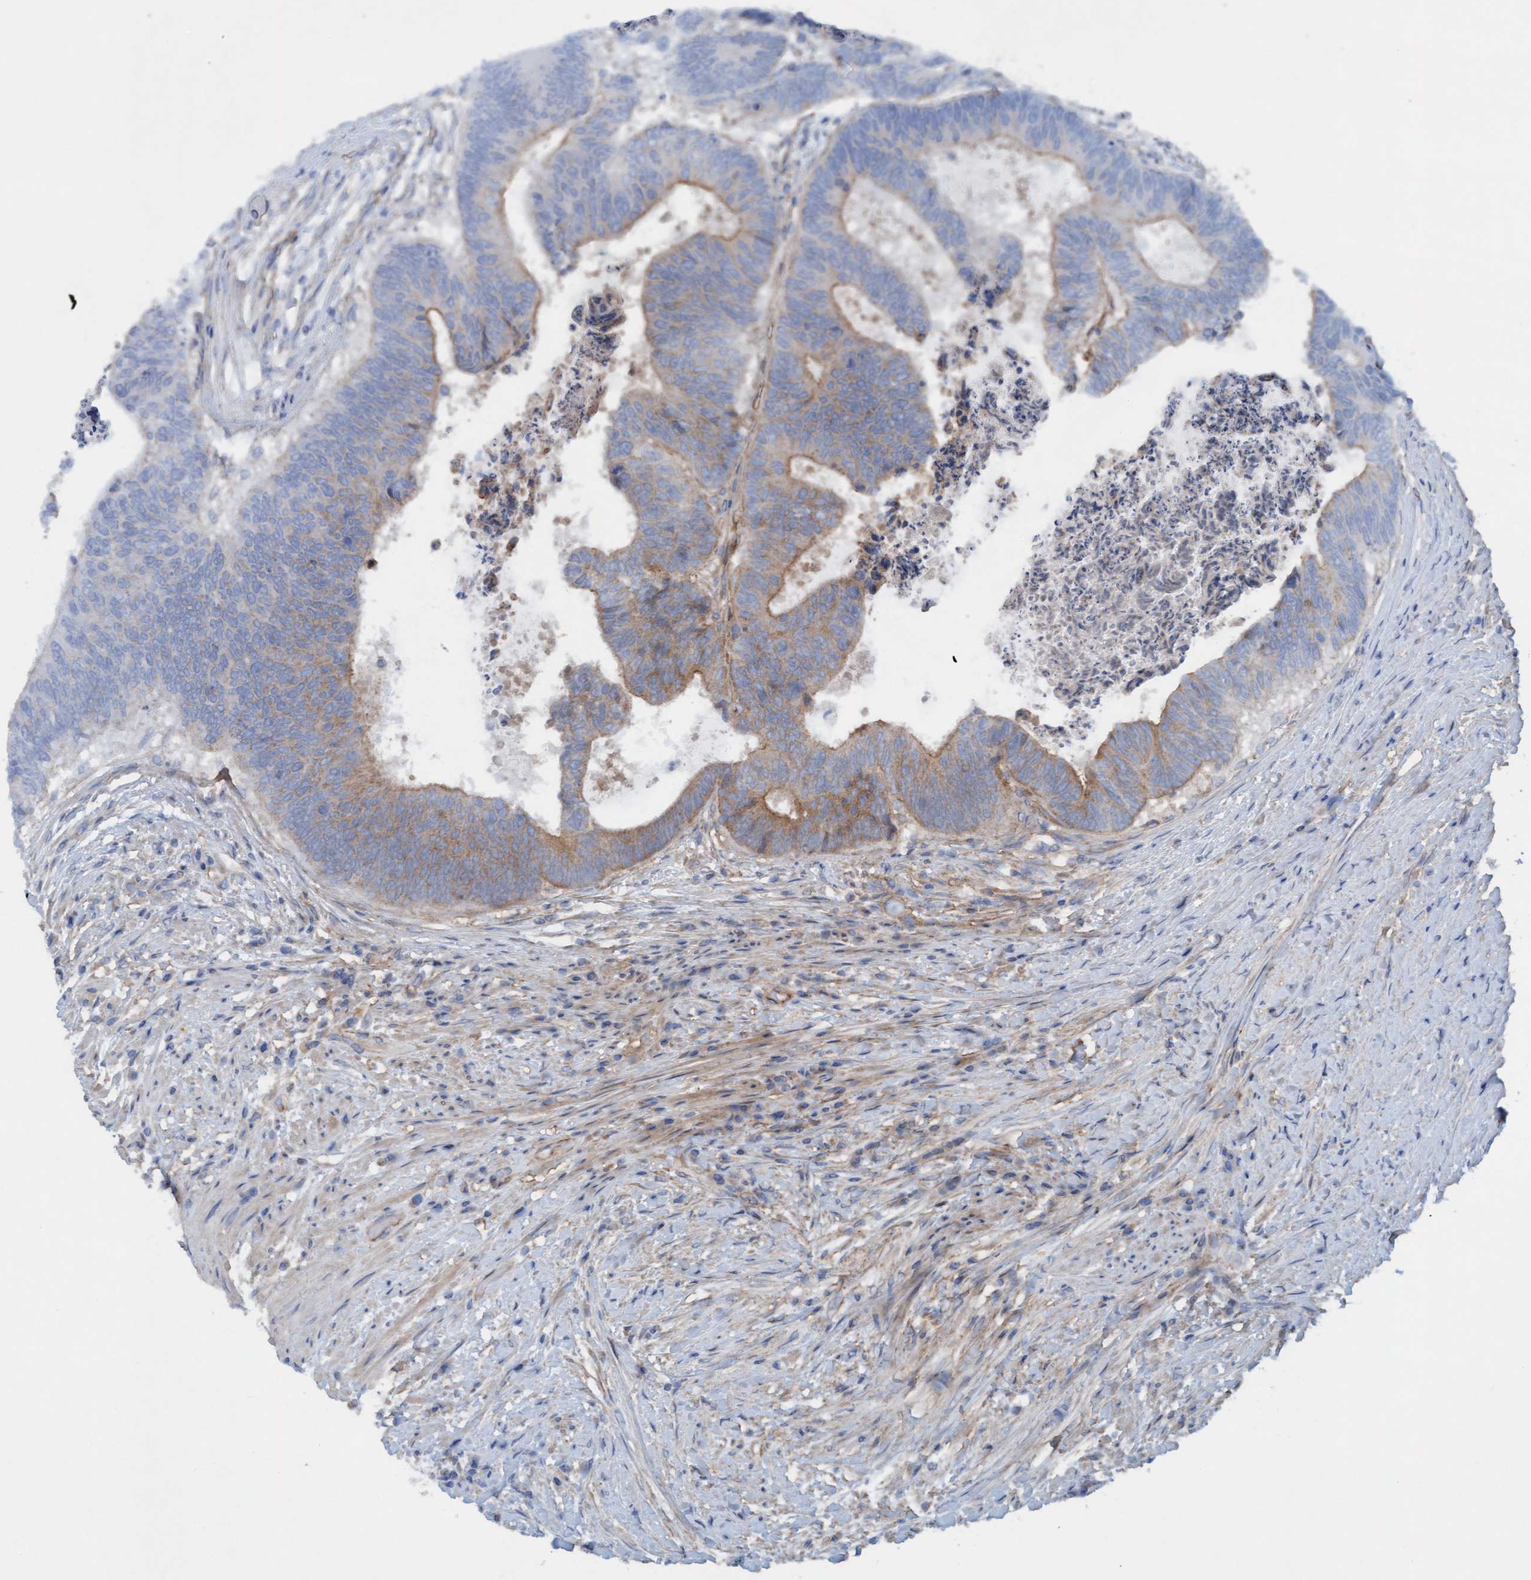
{"staining": {"intensity": "moderate", "quantity": "25%-75%", "location": "cytoplasmic/membranous"}, "tissue": "colorectal cancer", "cell_type": "Tumor cells", "image_type": "cancer", "snomed": [{"axis": "morphology", "description": "Adenocarcinoma, NOS"}, {"axis": "topography", "description": "Rectum"}], "caption": "This is a micrograph of IHC staining of colorectal cancer, which shows moderate staining in the cytoplasmic/membranous of tumor cells.", "gene": "ERAL1", "patient": {"sex": "male", "age": 72}}